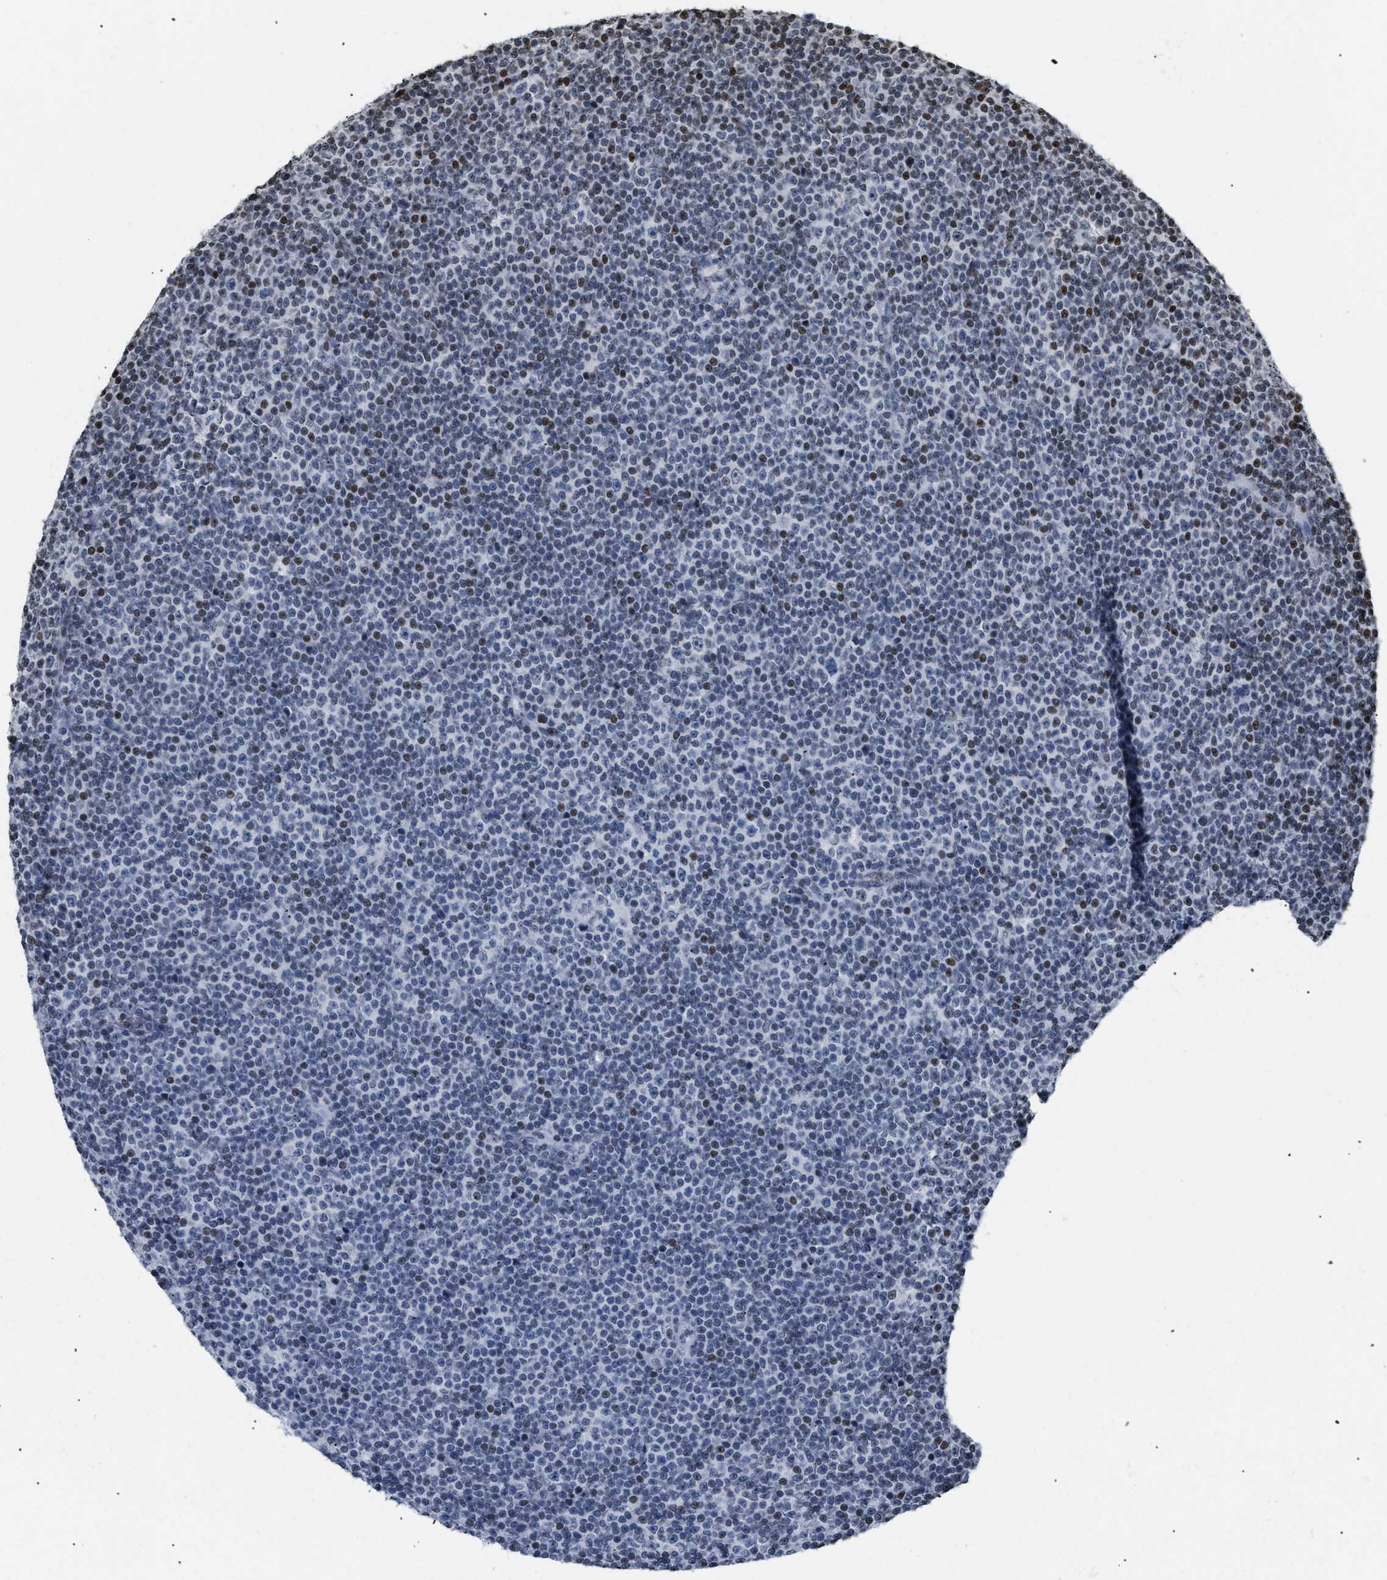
{"staining": {"intensity": "moderate", "quantity": "<25%", "location": "nuclear"}, "tissue": "lymphoma", "cell_type": "Tumor cells", "image_type": "cancer", "snomed": [{"axis": "morphology", "description": "Malignant lymphoma, non-Hodgkin's type, Low grade"}, {"axis": "topography", "description": "Lymph node"}], "caption": "DAB (3,3'-diaminobenzidine) immunohistochemical staining of human lymphoma demonstrates moderate nuclear protein staining in approximately <25% of tumor cells.", "gene": "HMGN2", "patient": {"sex": "female", "age": 67}}